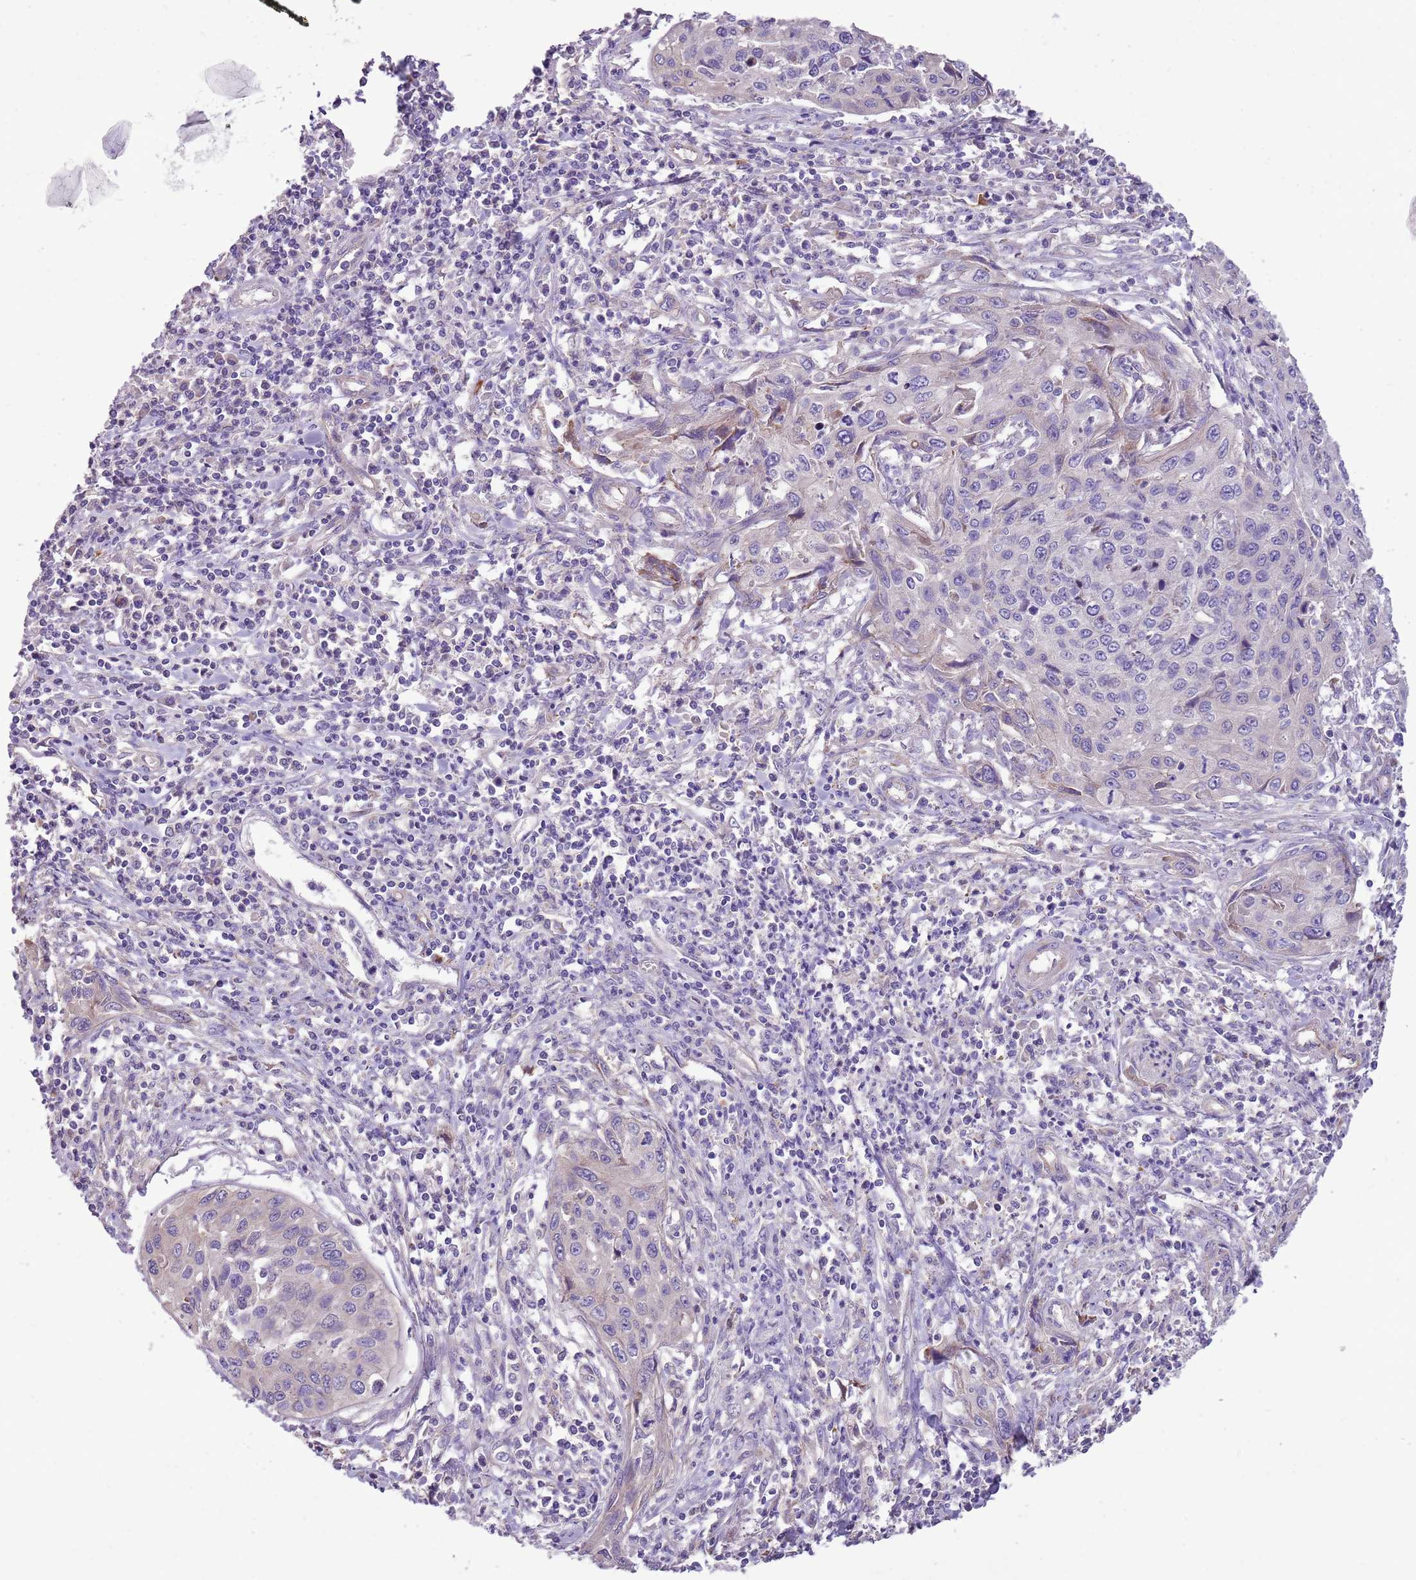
{"staining": {"intensity": "negative", "quantity": "none", "location": "none"}, "tissue": "cervical cancer", "cell_type": "Tumor cells", "image_type": "cancer", "snomed": [{"axis": "morphology", "description": "Squamous cell carcinoma, NOS"}, {"axis": "topography", "description": "Cervix"}], "caption": "A high-resolution histopathology image shows IHC staining of cervical cancer (squamous cell carcinoma), which shows no significant positivity in tumor cells.", "gene": "NTN4", "patient": {"sex": "female", "age": 32}}